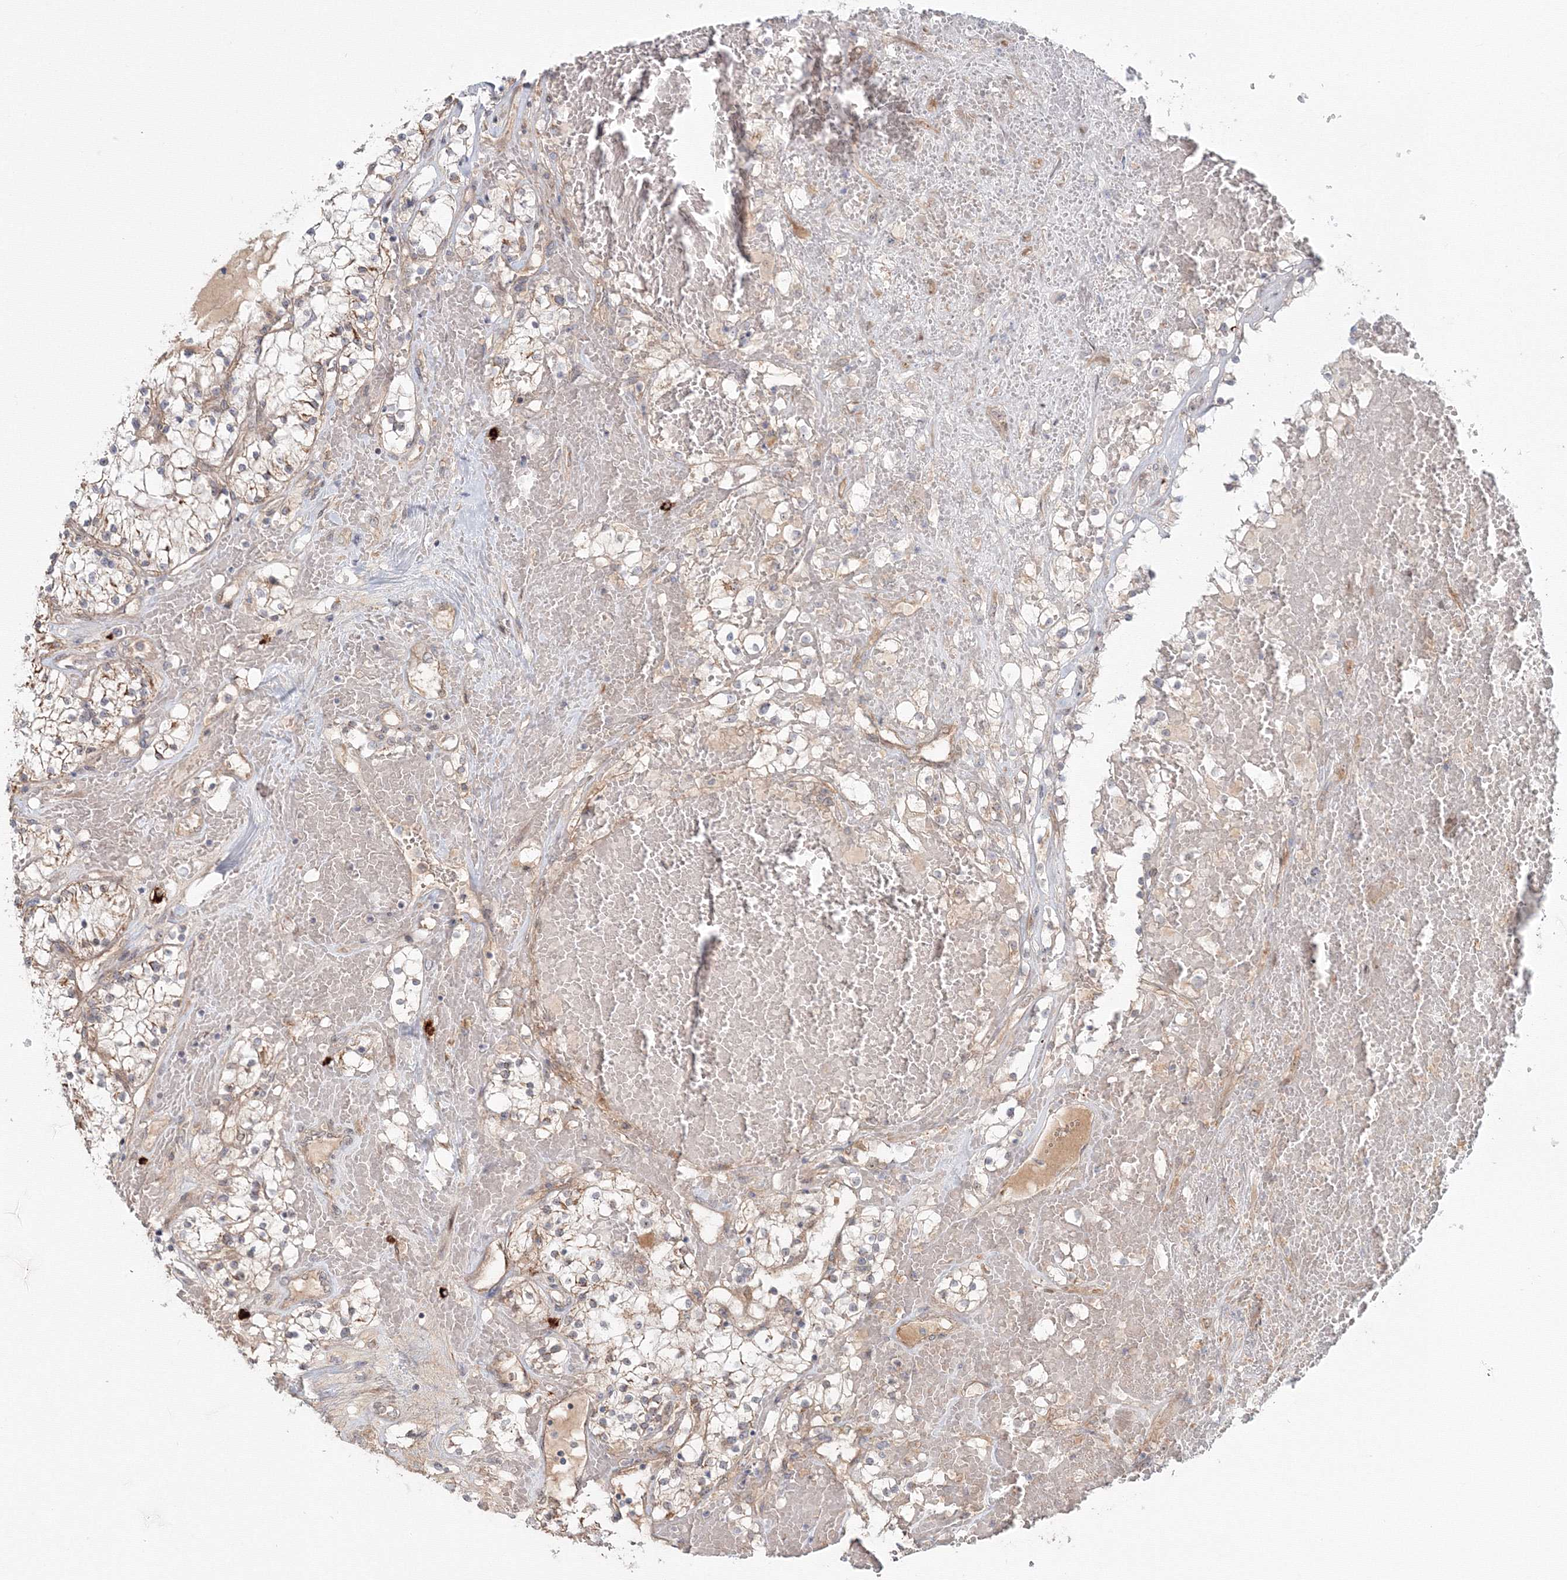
{"staining": {"intensity": "weak", "quantity": "25%-75%", "location": "cytoplasmic/membranous"}, "tissue": "renal cancer", "cell_type": "Tumor cells", "image_type": "cancer", "snomed": [{"axis": "morphology", "description": "Normal tissue, NOS"}, {"axis": "morphology", "description": "Adenocarcinoma, NOS"}, {"axis": "topography", "description": "Kidney"}], "caption": "Brown immunohistochemical staining in human renal adenocarcinoma demonstrates weak cytoplasmic/membranous positivity in approximately 25%-75% of tumor cells. Nuclei are stained in blue.", "gene": "SH3PXD2A", "patient": {"sex": "male", "age": 68}}